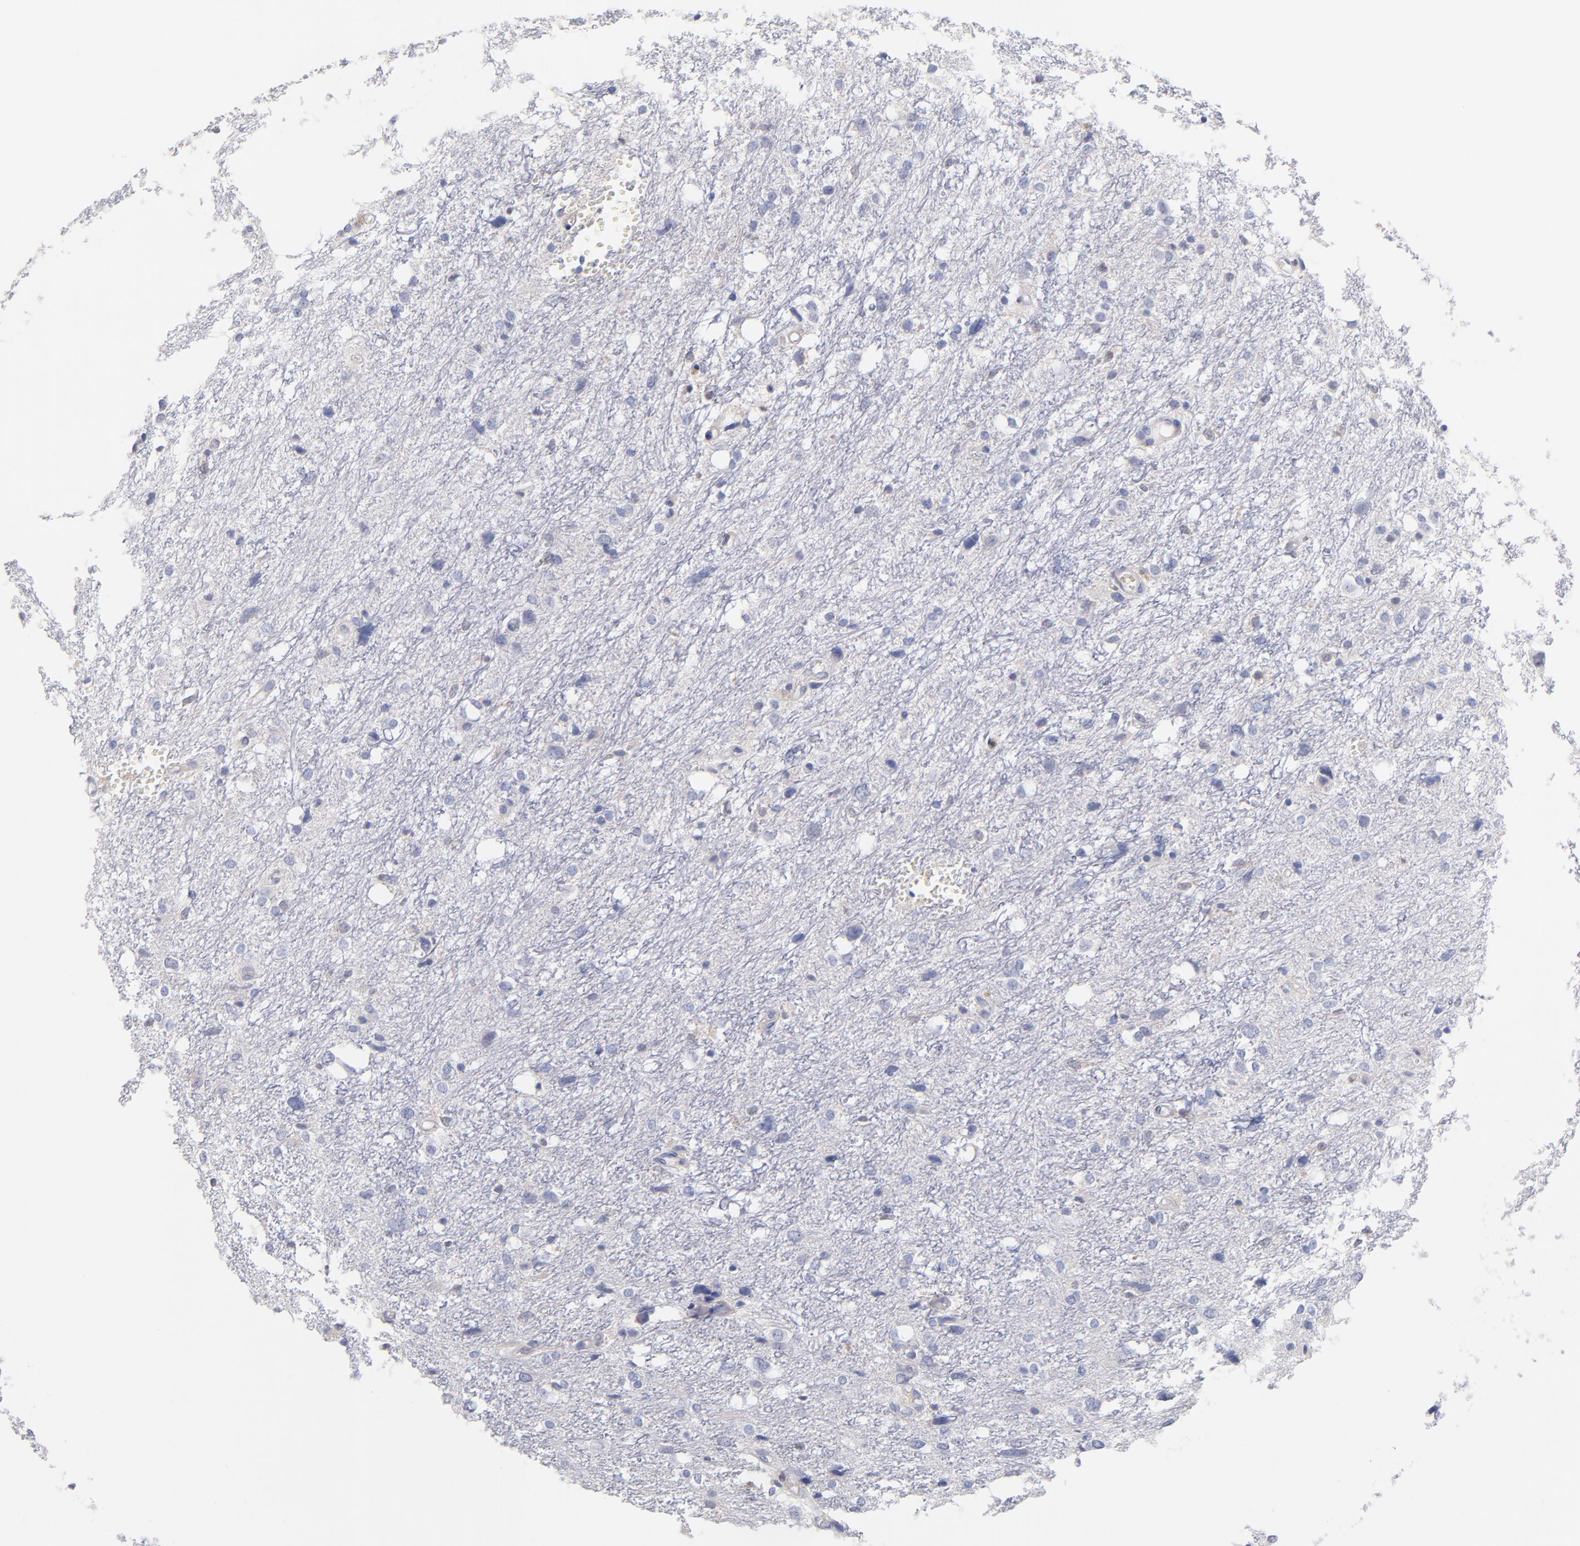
{"staining": {"intensity": "negative", "quantity": "none", "location": "none"}, "tissue": "glioma", "cell_type": "Tumor cells", "image_type": "cancer", "snomed": [{"axis": "morphology", "description": "Glioma, malignant, High grade"}, {"axis": "topography", "description": "Brain"}], "caption": "High magnification brightfield microscopy of malignant glioma (high-grade) stained with DAB (brown) and counterstained with hematoxylin (blue): tumor cells show no significant expression.", "gene": "BID", "patient": {"sex": "female", "age": 59}}